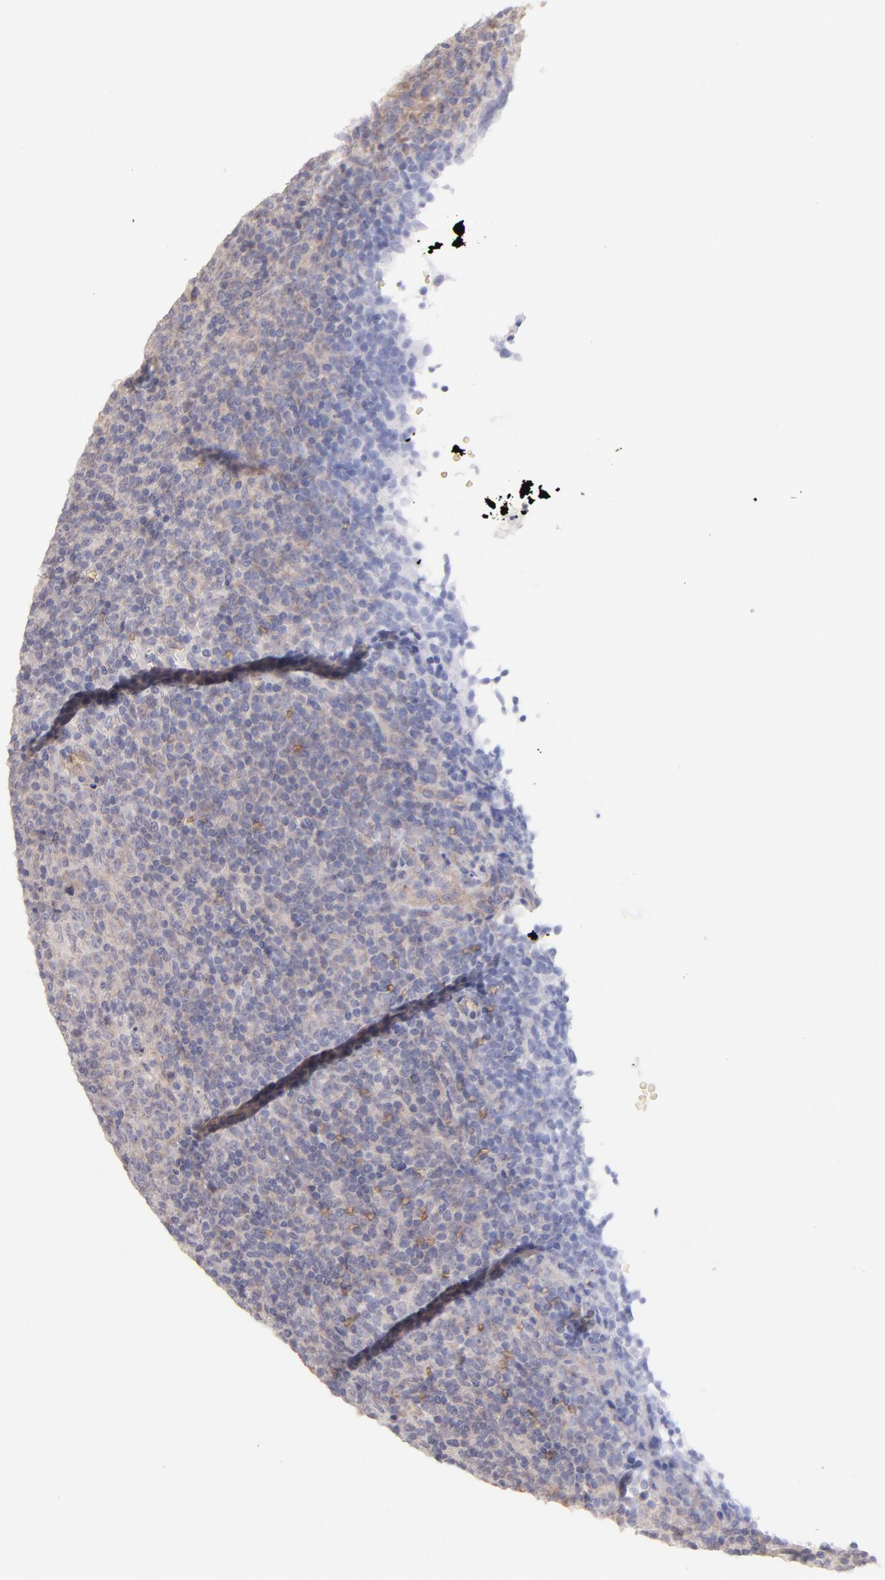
{"staining": {"intensity": "weak", "quantity": "25%-75%", "location": "cytoplasmic/membranous"}, "tissue": "lymphoma", "cell_type": "Tumor cells", "image_type": "cancer", "snomed": [{"axis": "morphology", "description": "Malignant lymphoma, non-Hodgkin's type, Low grade"}, {"axis": "topography", "description": "Lymph node"}], "caption": "Lymphoma was stained to show a protein in brown. There is low levels of weak cytoplasmic/membranous expression in about 25%-75% of tumor cells. The protein is shown in brown color, while the nuclei are stained blue.", "gene": "F13B", "patient": {"sex": "male", "age": 70}}